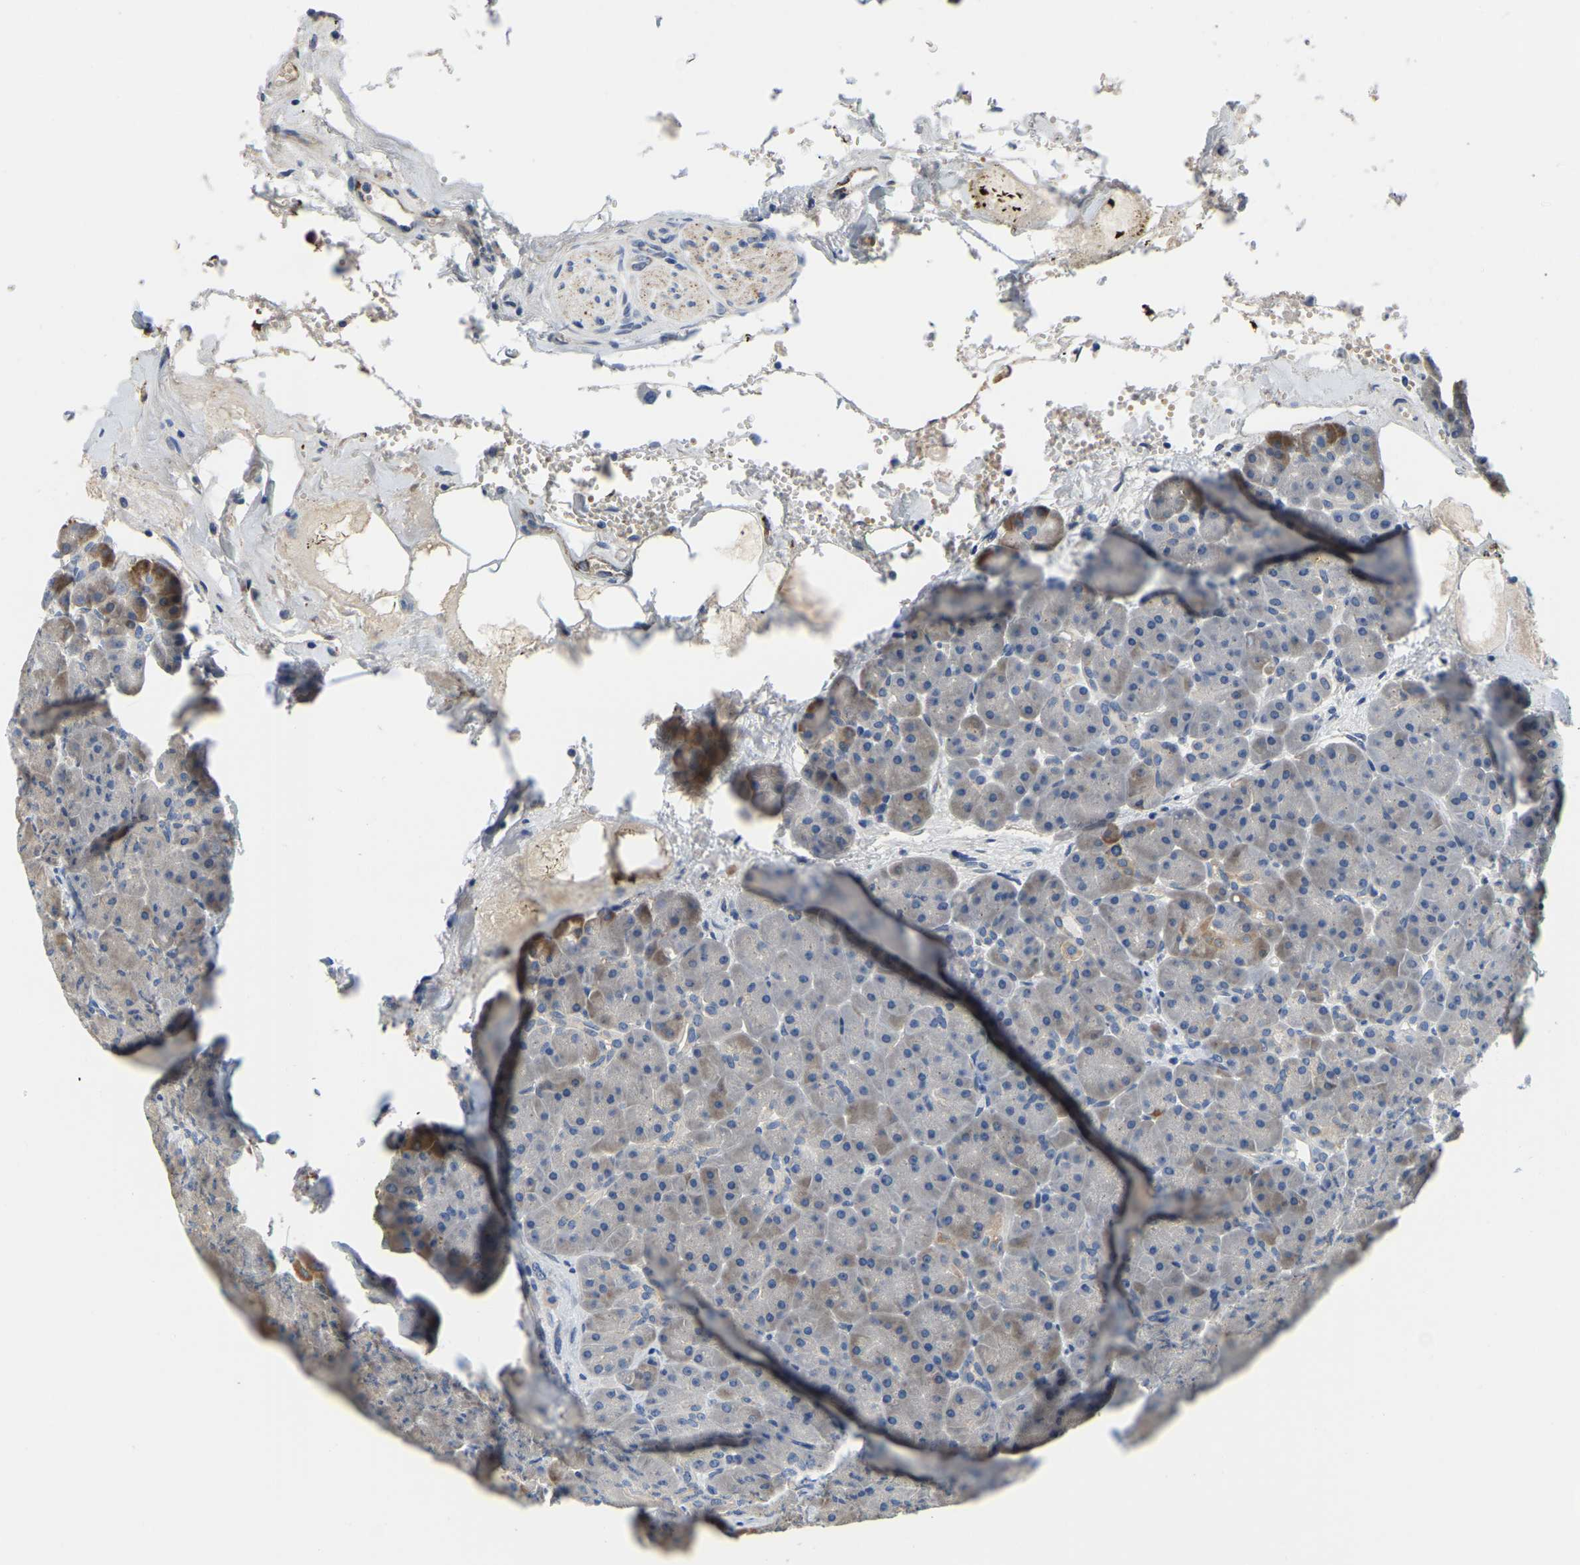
{"staining": {"intensity": "moderate", "quantity": "25%-75%", "location": "cytoplasmic/membranous"}, "tissue": "pancreas", "cell_type": "Exocrine glandular cells", "image_type": "normal", "snomed": [{"axis": "morphology", "description": "Normal tissue, NOS"}, {"axis": "topography", "description": "Pancreas"}], "caption": "Immunohistochemical staining of normal human pancreas demonstrates 25%-75% levels of moderate cytoplasmic/membranous protein expression in approximately 25%-75% of exocrine glandular cells.", "gene": "LIAS", "patient": {"sex": "male", "age": 66}}